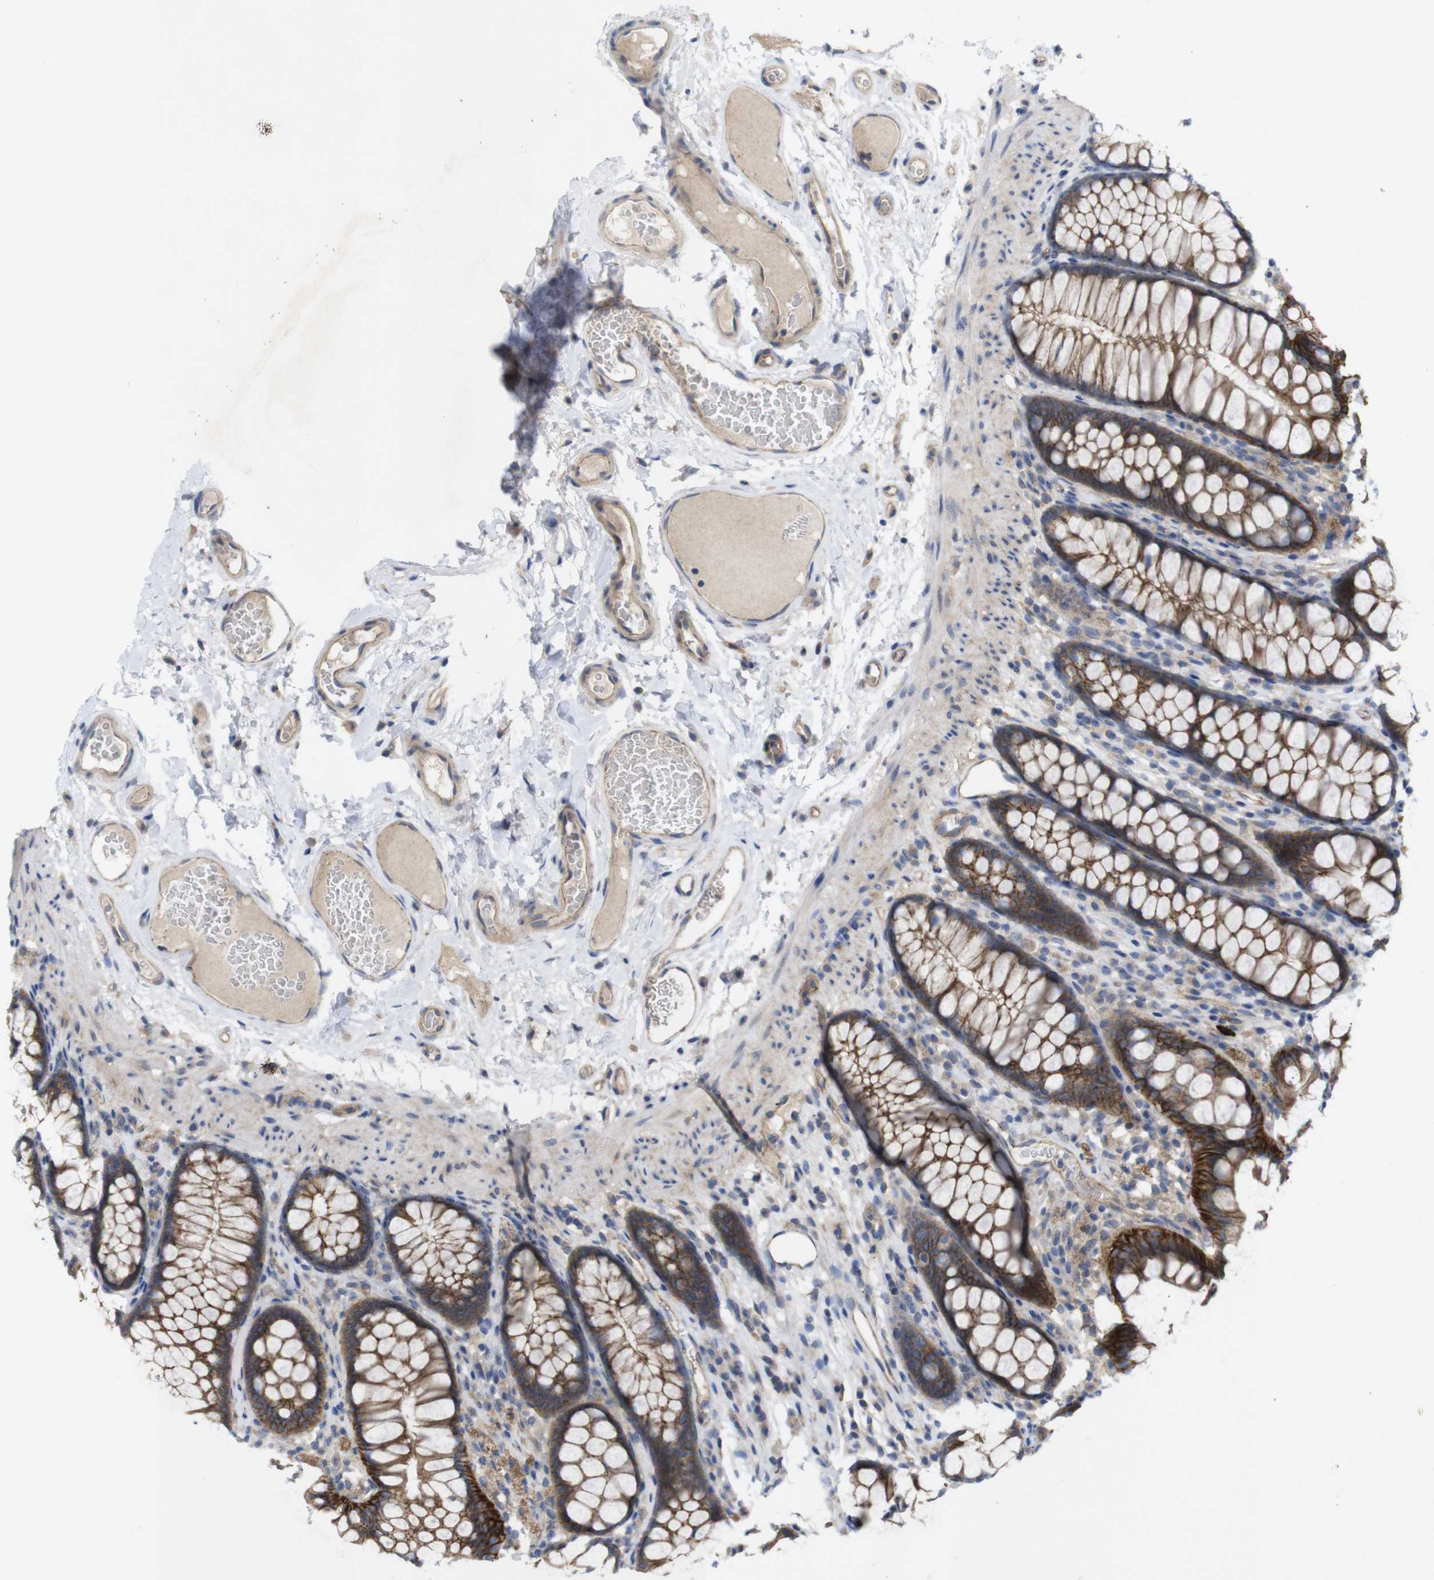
{"staining": {"intensity": "moderate", "quantity": ">75%", "location": "cytoplasmic/membranous"}, "tissue": "colon", "cell_type": "Endothelial cells", "image_type": "normal", "snomed": [{"axis": "morphology", "description": "Normal tissue, NOS"}, {"axis": "topography", "description": "Colon"}], "caption": "Brown immunohistochemical staining in benign colon displays moderate cytoplasmic/membranous staining in approximately >75% of endothelial cells.", "gene": "KIDINS220", "patient": {"sex": "female", "age": 55}}